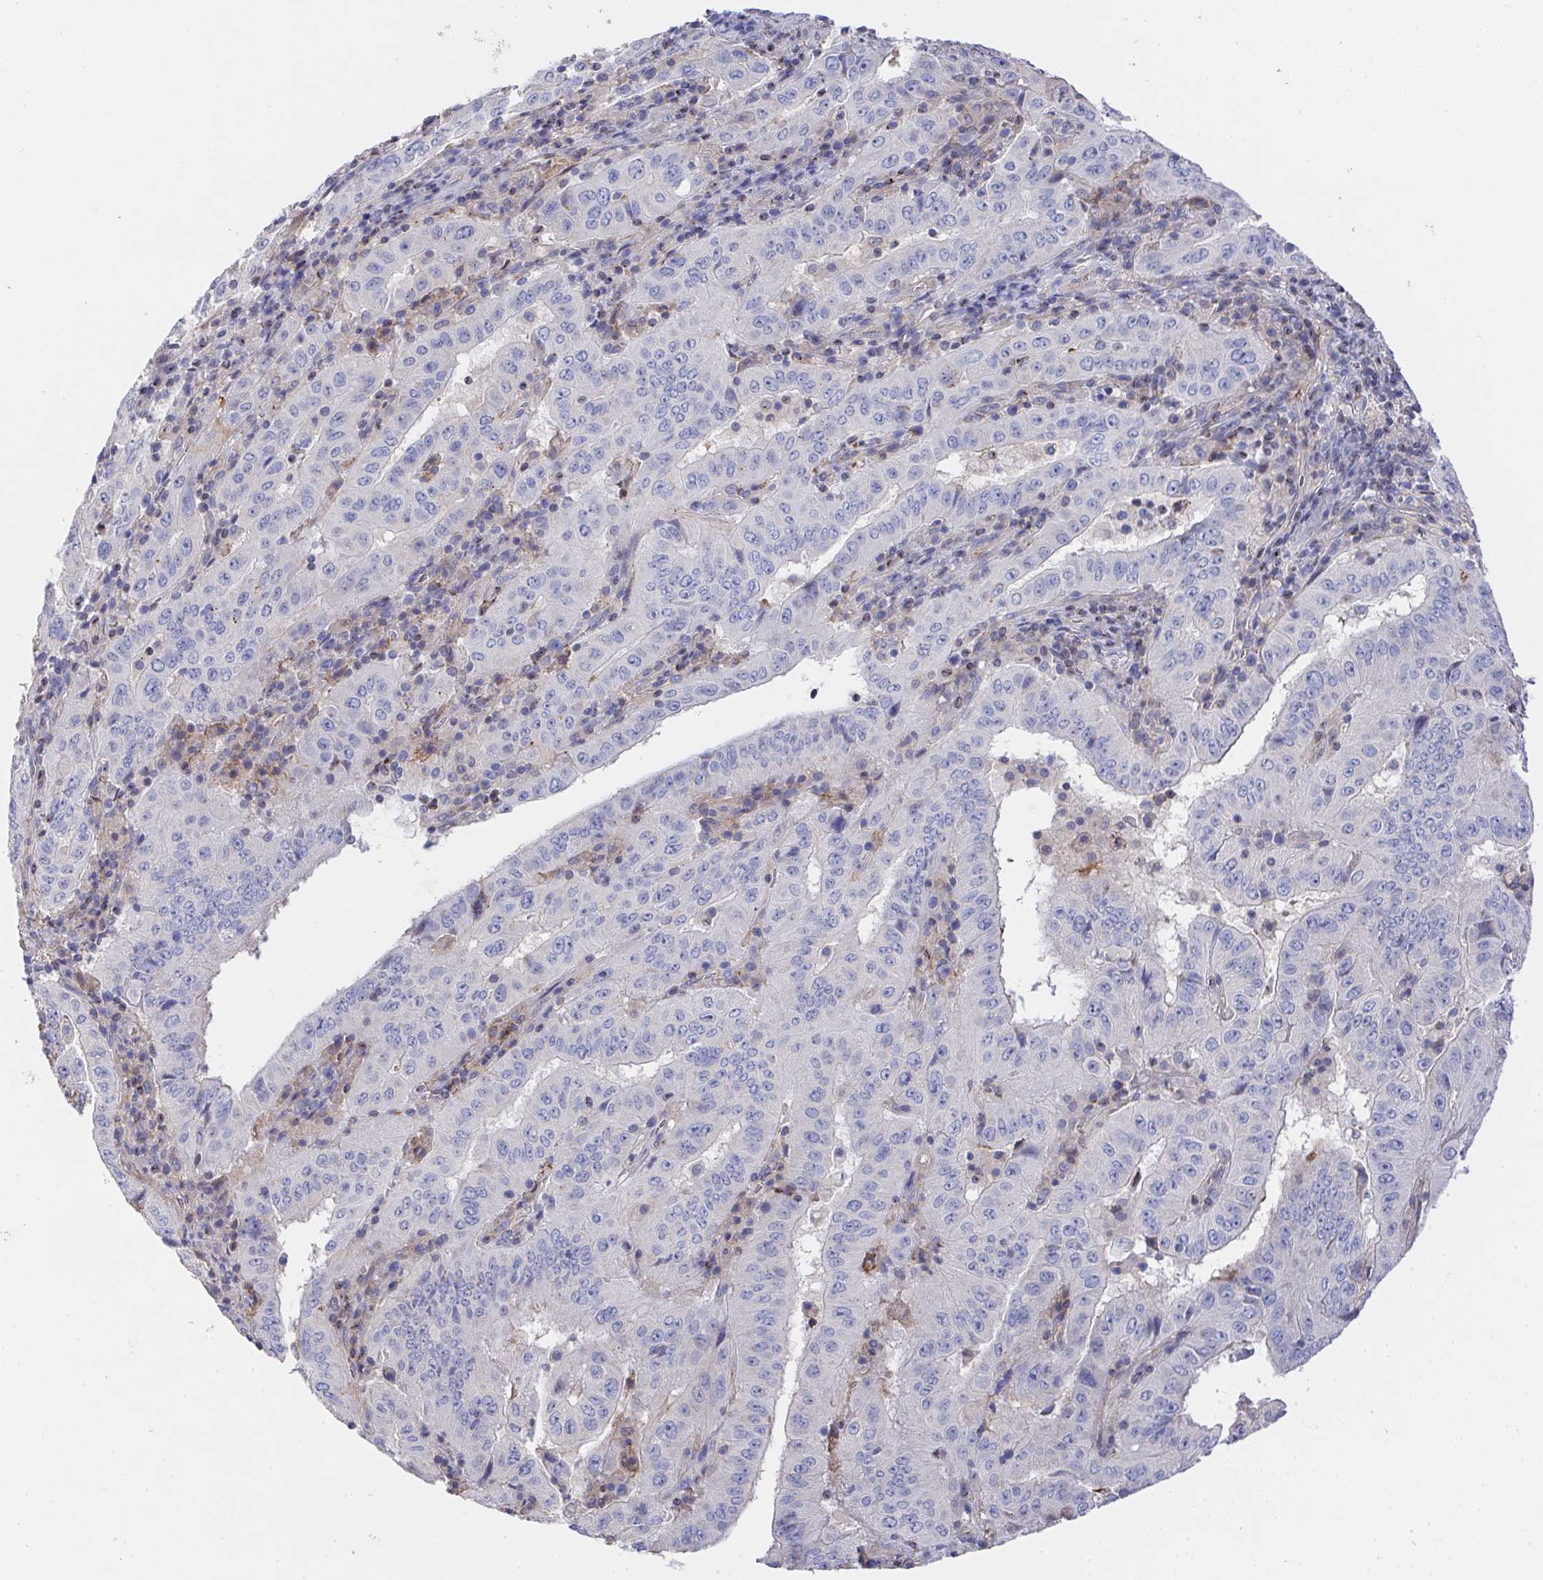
{"staining": {"intensity": "negative", "quantity": "none", "location": "none"}, "tissue": "pancreatic cancer", "cell_type": "Tumor cells", "image_type": "cancer", "snomed": [{"axis": "morphology", "description": "Adenocarcinoma, NOS"}, {"axis": "topography", "description": "Pancreas"}], "caption": "This is an immunohistochemistry (IHC) histopathology image of human pancreatic cancer. There is no expression in tumor cells.", "gene": "PRG3", "patient": {"sex": "male", "age": 63}}